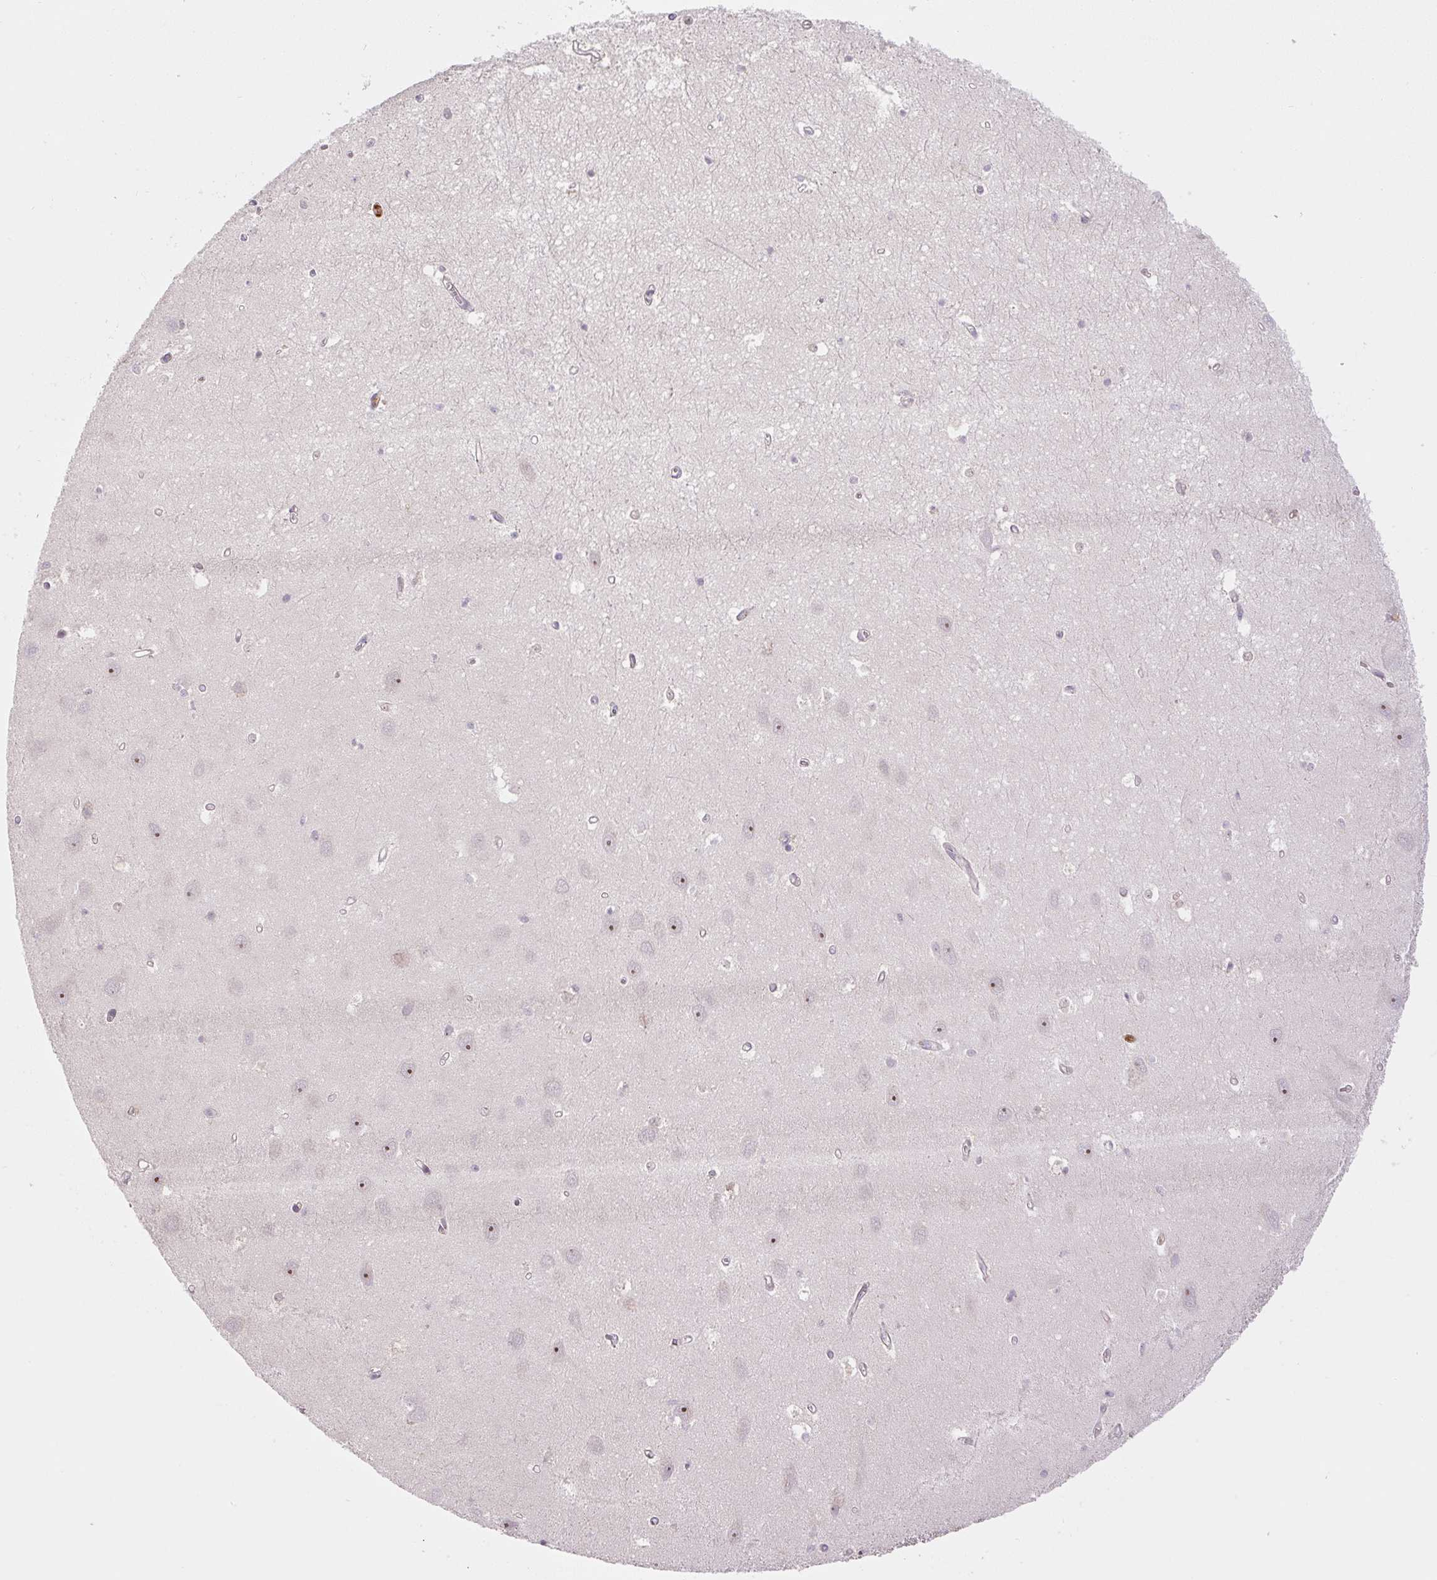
{"staining": {"intensity": "negative", "quantity": "none", "location": "none"}, "tissue": "hippocampus", "cell_type": "Glial cells", "image_type": "normal", "snomed": [{"axis": "morphology", "description": "Normal tissue, NOS"}, {"axis": "topography", "description": "Hippocampus"}], "caption": "A photomicrograph of human hippocampus is negative for staining in glial cells. (DAB (3,3'-diaminobenzidine) IHC visualized using brightfield microscopy, high magnification).", "gene": "SGF29", "patient": {"sex": "female", "age": 64}}